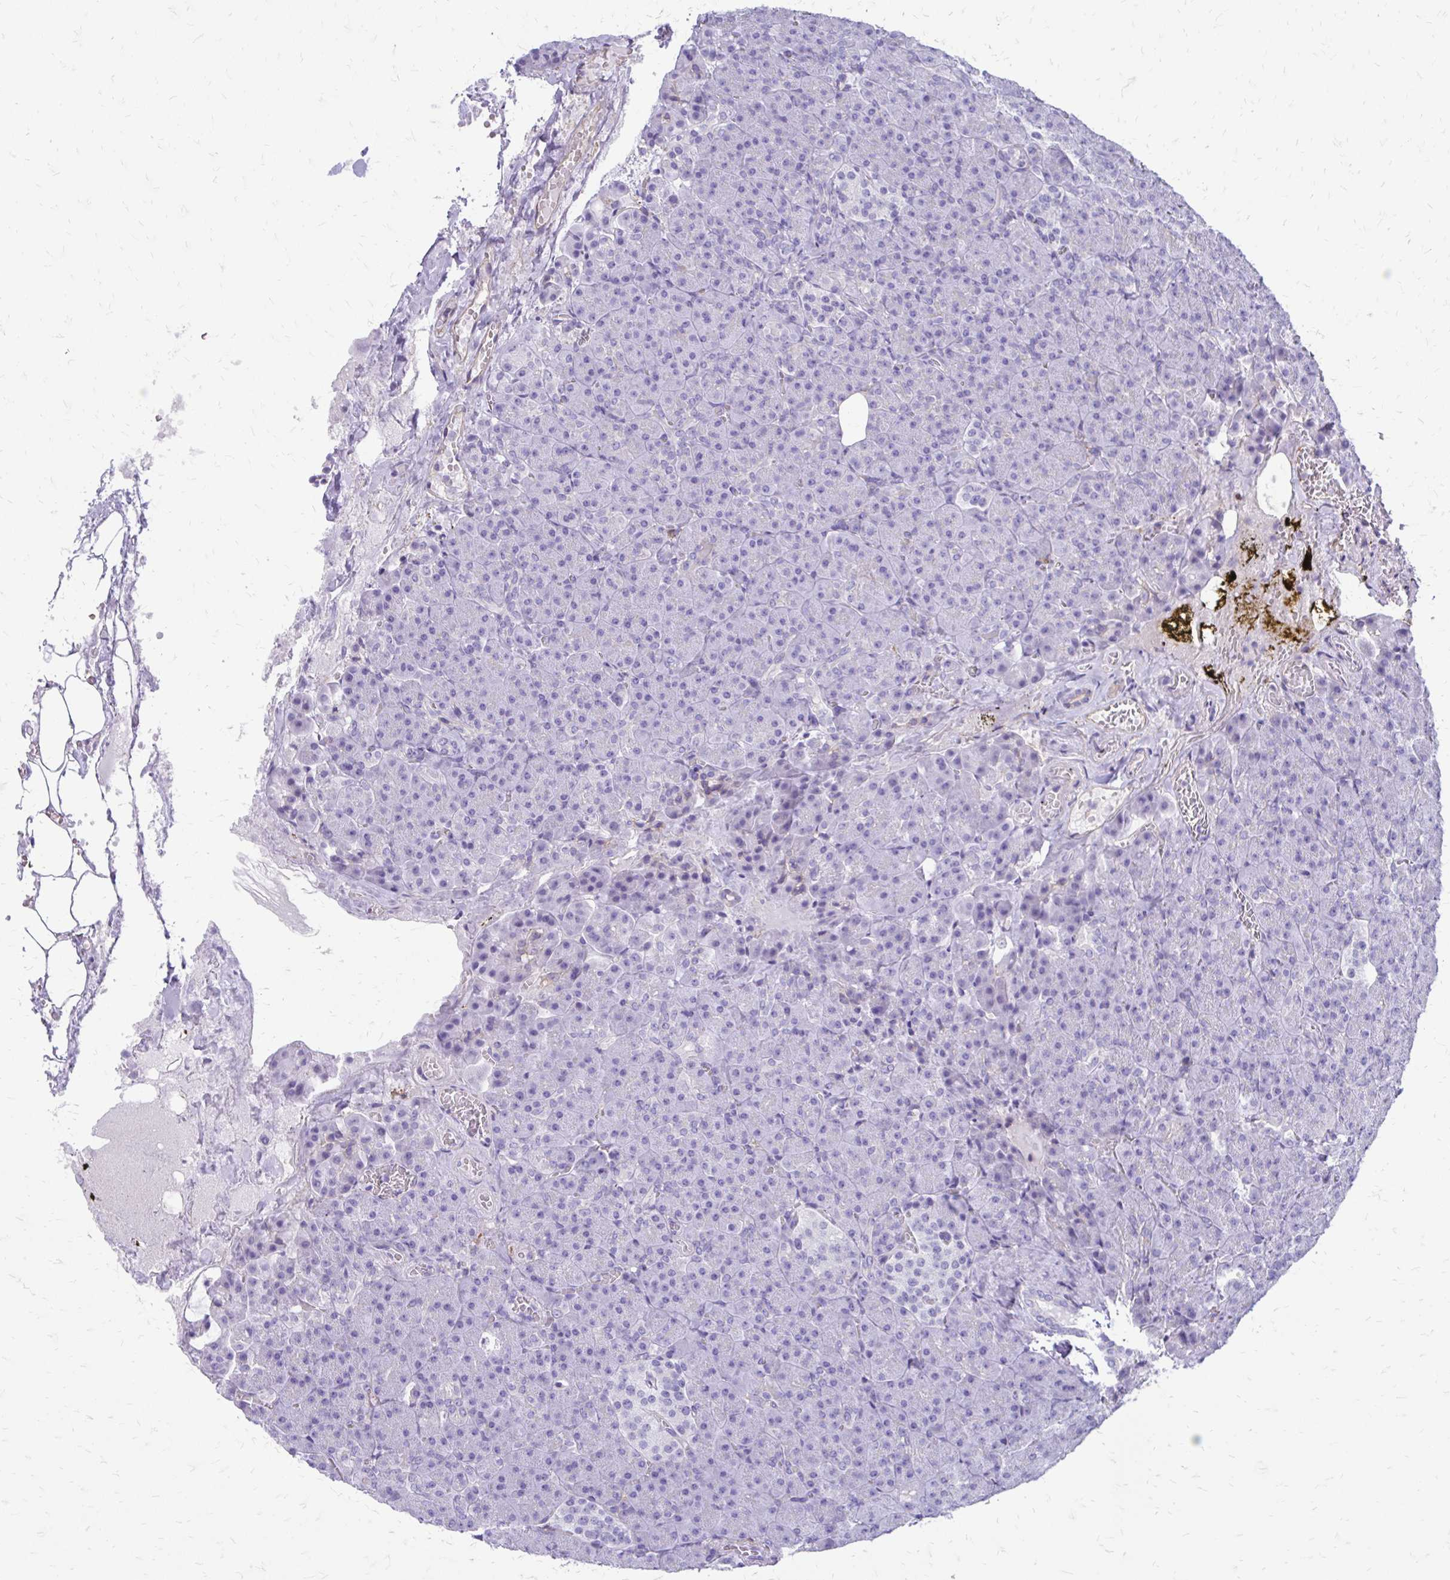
{"staining": {"intensity": "negative", "quantity": "none", "location": "none"}, "tissue": "pancreas", "cell_type": "Exocrine glandular cells", "image_type": "normal", "snomed": [{"axis": "morphology", "description": "Normal tissue, NOS"}, {"axis": "topography", "description": "Pancreas"}], "caption": "The image shows no staining of exocrine glandular cells in unremarkable pancreas. The staining was performed using DAB to visualize the protein expression in brown, while the nuclei were stained in blue with hematoxylin (Magnification: 20x).", "gene": "SIGLEC11", "patient": {"sex": "female", "age": 74}}